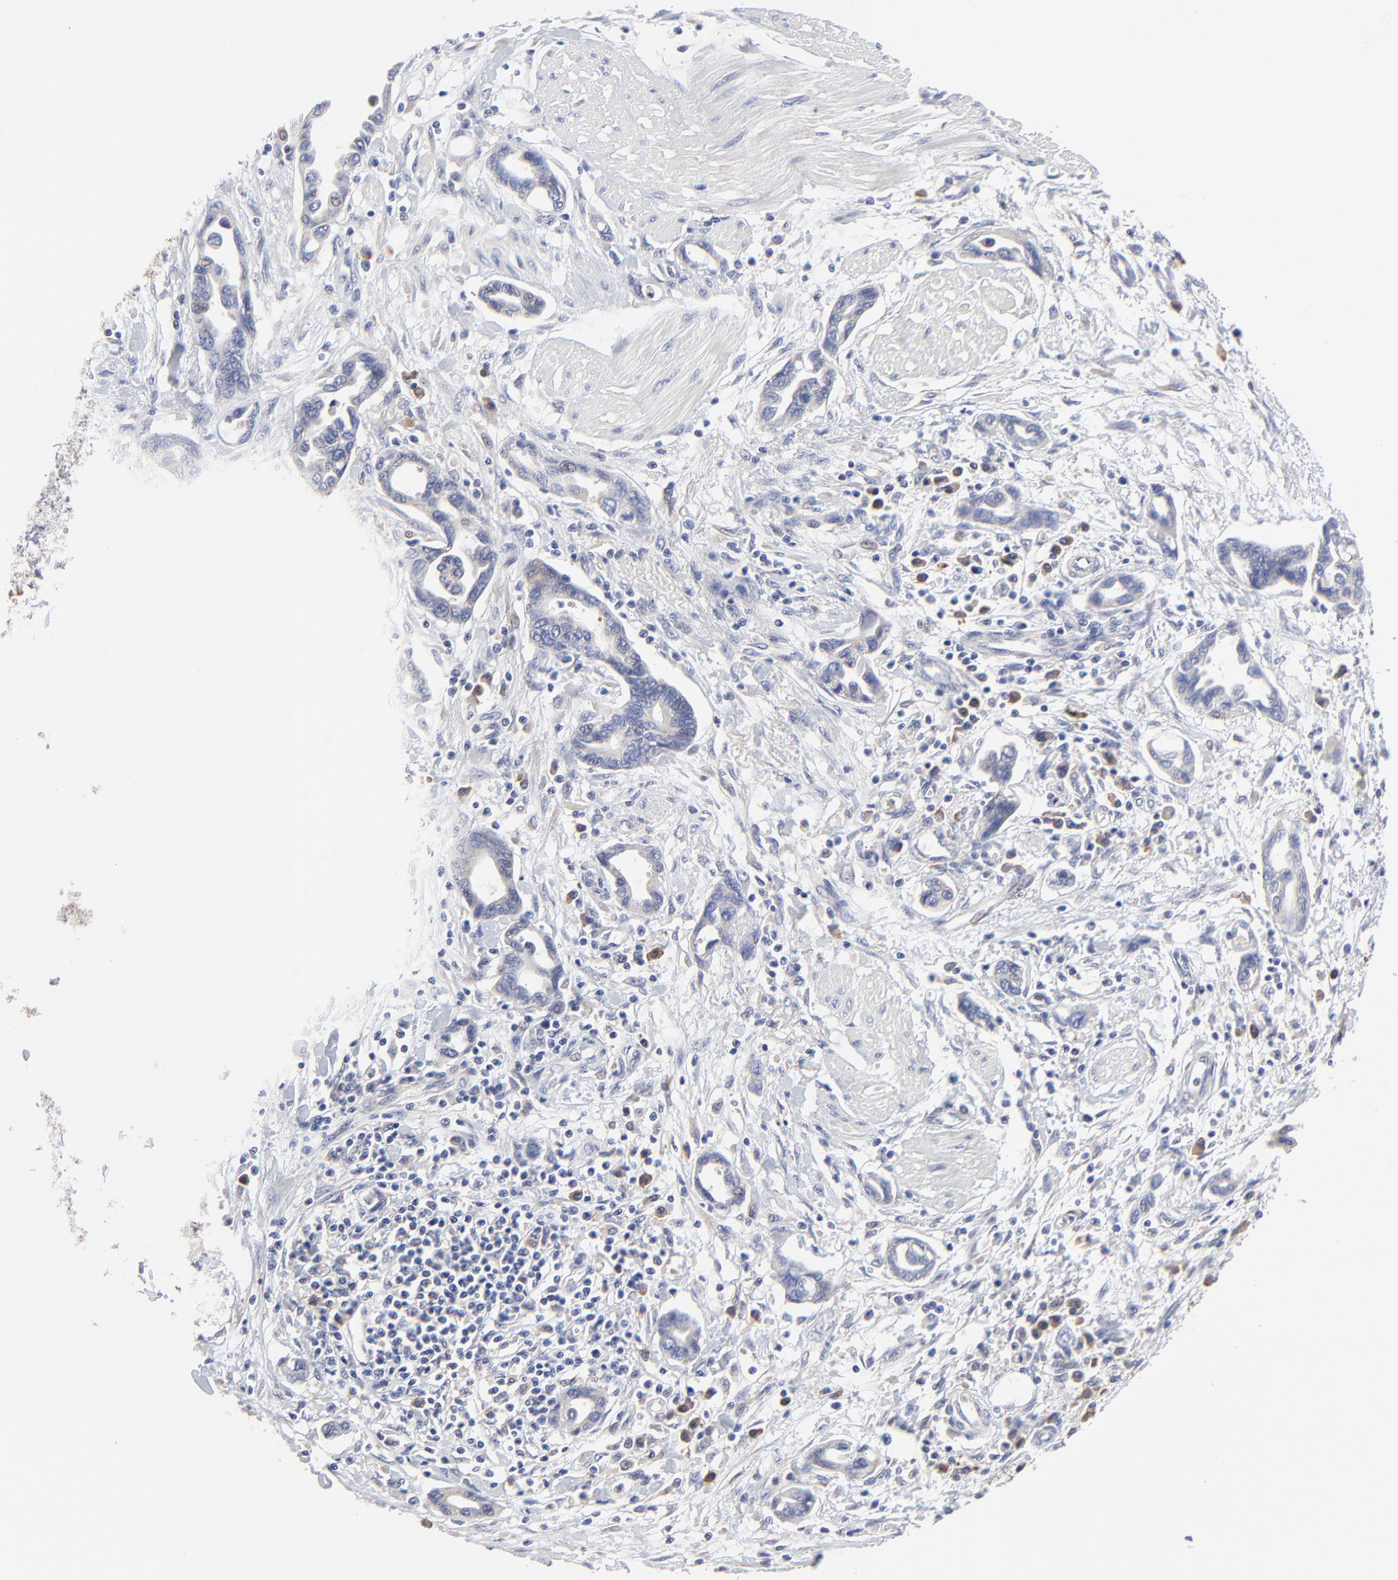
{"staining": {"intensity": "negative", "quantity": "none", "location": "none"}, "tissue": "pancreatic cancer", "cell_type": "Tumor cells", "image_type": "cancer", "snomed": [{"axis": "morphology", "description": "Adenocarcinoma, NOS"}, {"axis": "topography", "description": "Pancreas"}], "caption": "The histopathology image shows no significant expression in tumor cells of adenocarcinoma (pancreatic).", "gene": "PPFIBP2", "patient": {"sex": "female", "age": 57}}